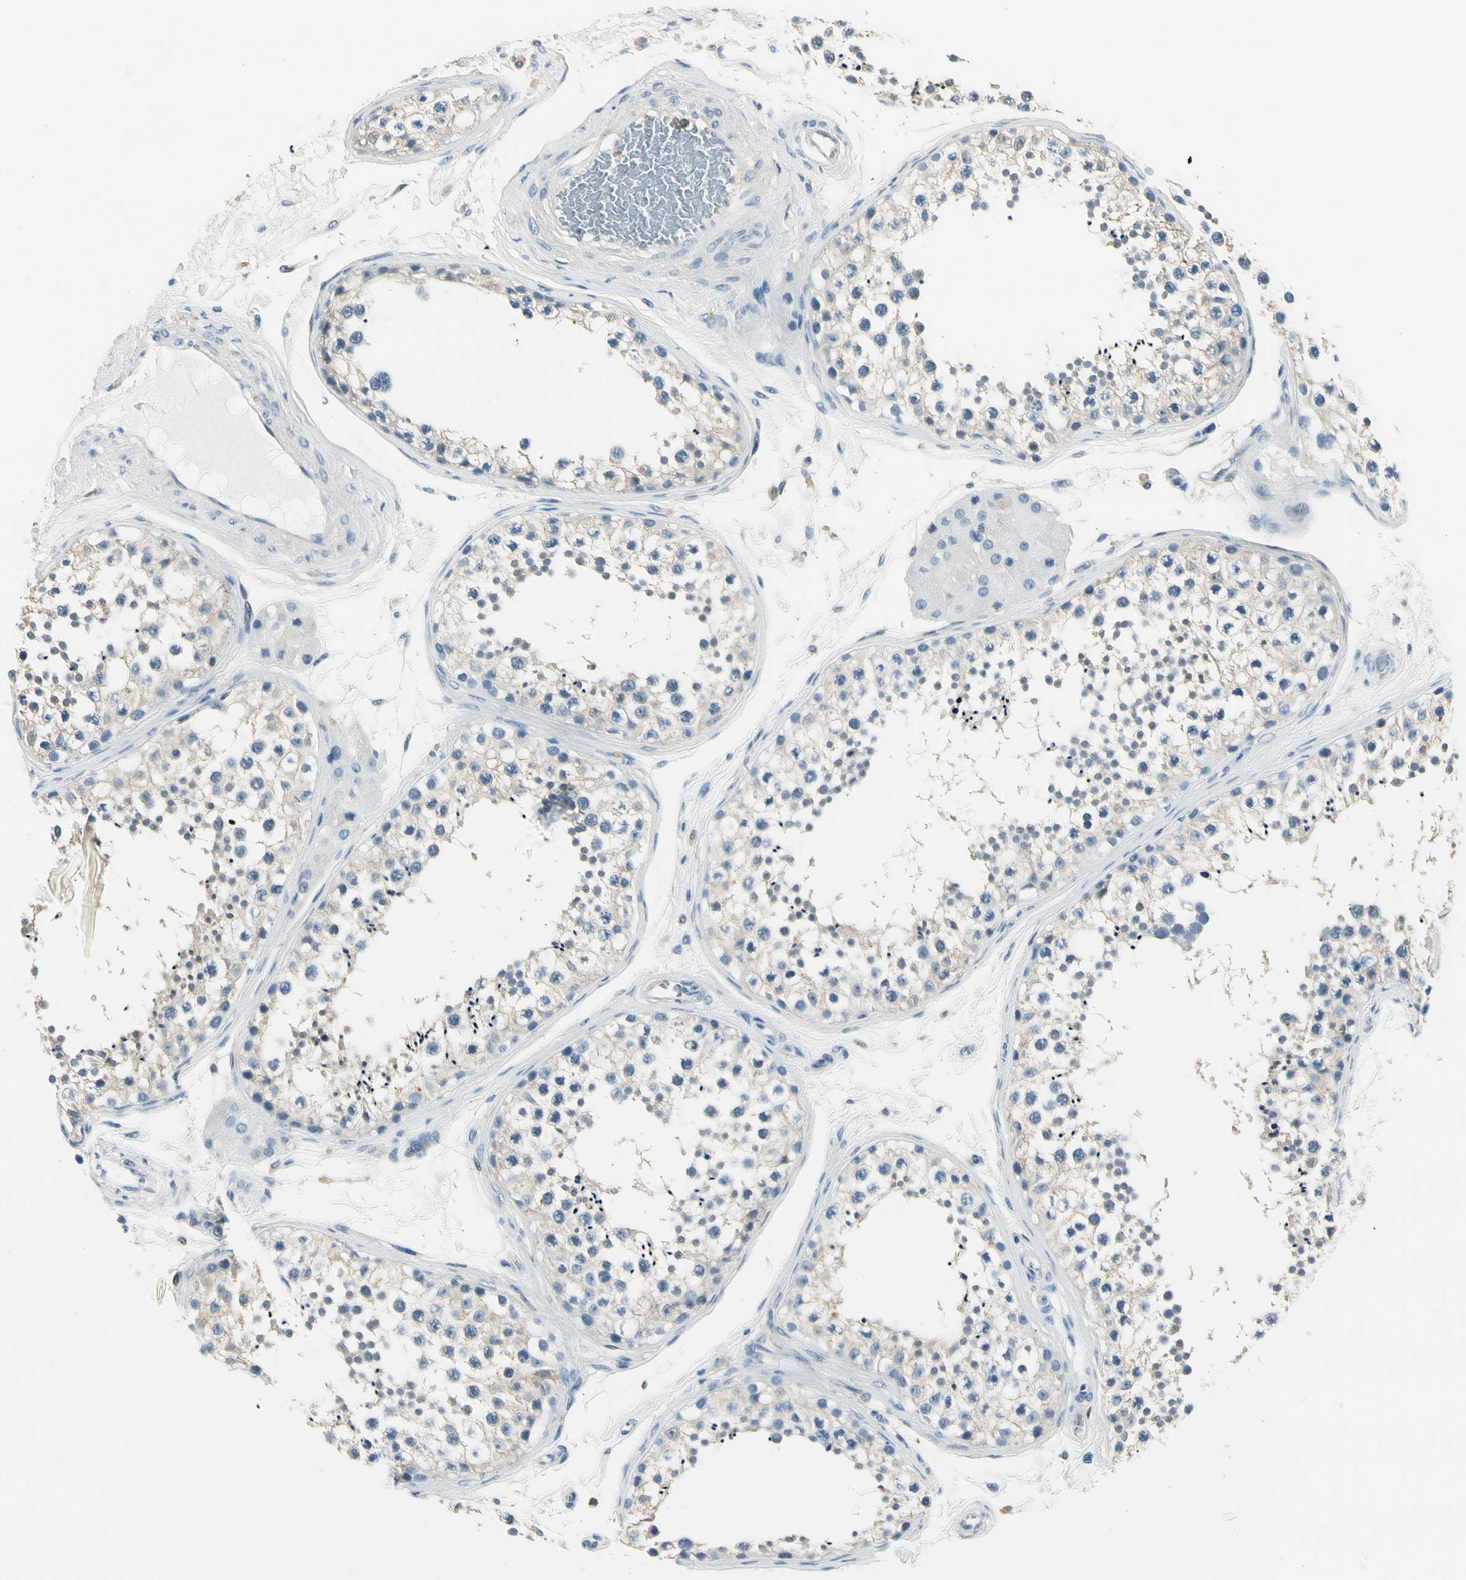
{"staining": {"intensity": "weak", "quantity": ">75%", "location": "cytoplasmic/membranous"}, "tissue": "testis", "cell_type": "Cells in seminiferous ducts", "image_type": "normal", "snomed": [{"axis": "morphology", "description": "Normal tissue, NOS"}, {"axis": "topography", "description": "Testis"}], "caption": "IHC histopathology image of benign testis stained for a protein (brown), which demonstrates low levels of weak cytoplasmic/membranous staining in approximately >75% of cells in seminiferous ducts.", "gene": "CAPZA2", "patient": {"sex": "male", "age": 57}}